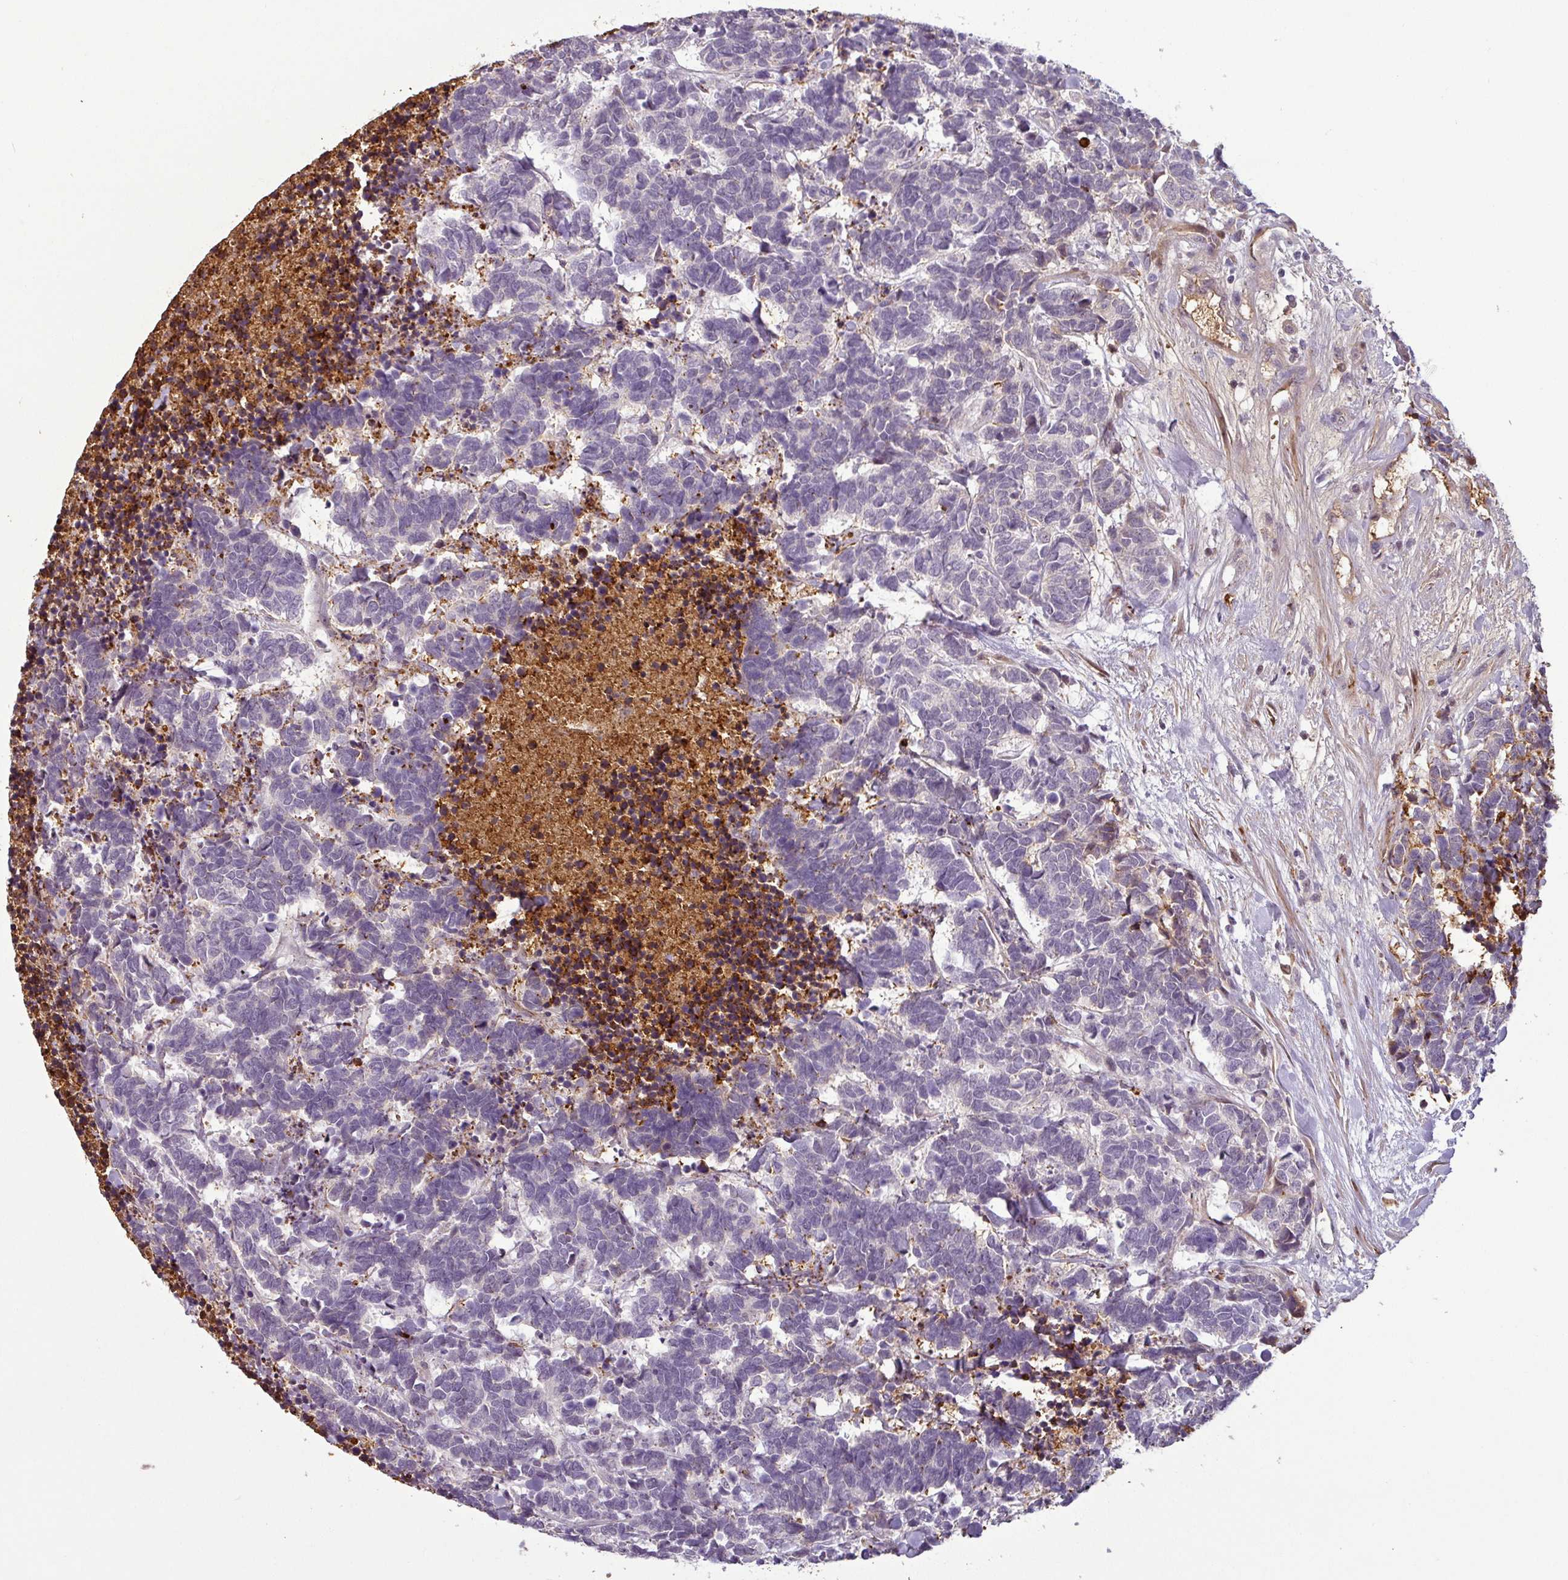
{"staining": {"intensity": "negative", "quantity": "none", "location": "none"}, "tissue": "carcinoid", "cell_type": "Tumor cells", "image_type": "cancer", "snomed": [{"axis": "morphology", "description": "Carcinoma, NOS"}, {"axis": "morphology", "description": "Carcinoid, malignant, NOS"}, {"axis": "topography", "description": "Urinary bladder"}], "caption": "This is a histopathology image of IHC staining of carcinoma, which shows no positivity in tumor cells.", "gene": "APOC1", "patient": {"sex": "male", "age": 57}}